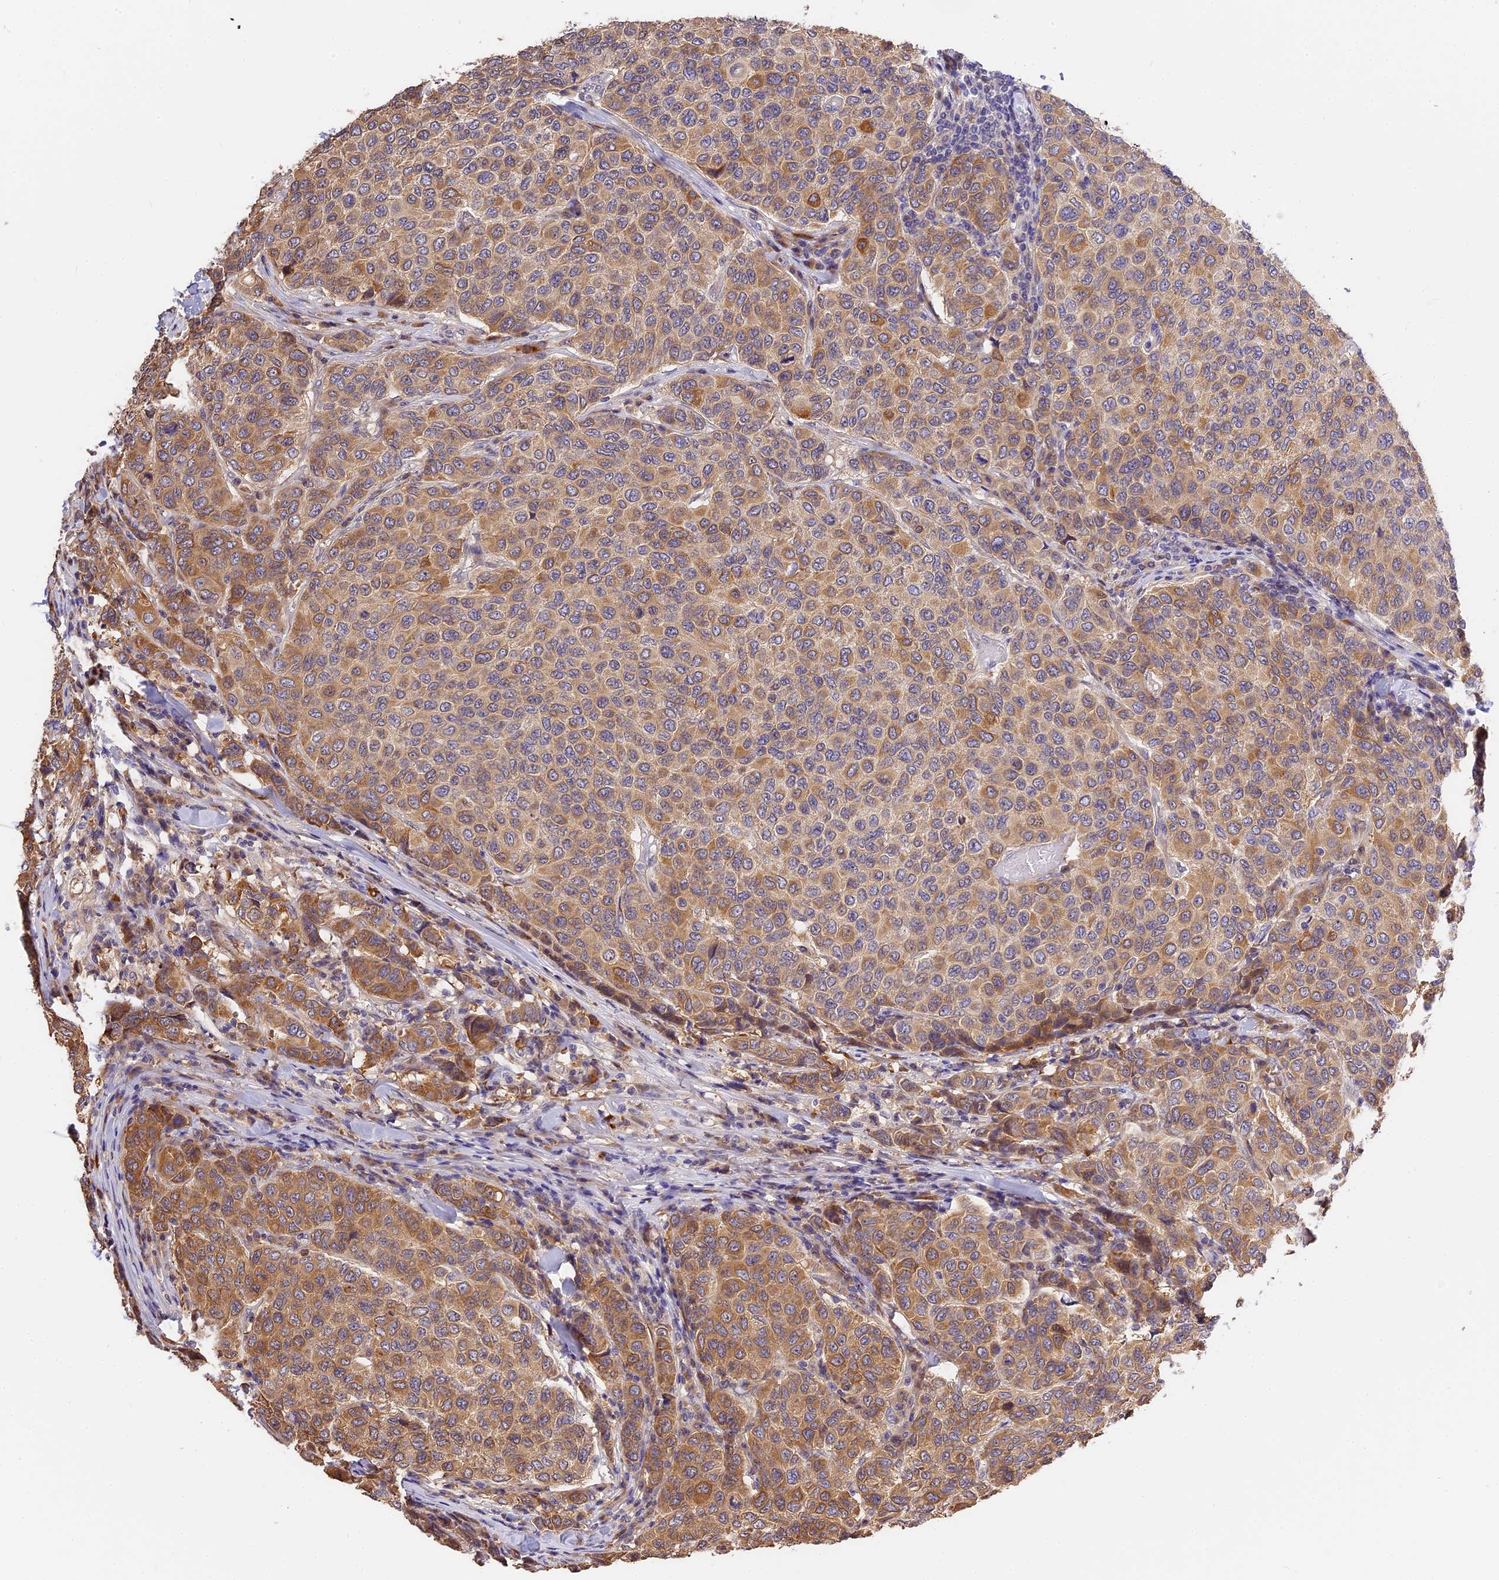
{"staining": {"intensity": "moderate", "quantity": ">75%", "location": "cytoplasmic/membranous"}, "tissue": "breast cancer", "cell_type": "Tumor cells", "image_type": "cancer", "snomed": [{"axis": "morphology", "description": "Duct carcinoma"}, {"axis": "topography", "description": "Breast"}], "caption": "Tumor cells reveal medium levels of moderate cytoplasmic/membranous expression in about >75% of cells in human breast cancer.", "gene": "BSCL2", "patient": {"sex": "female", "age": 55}}